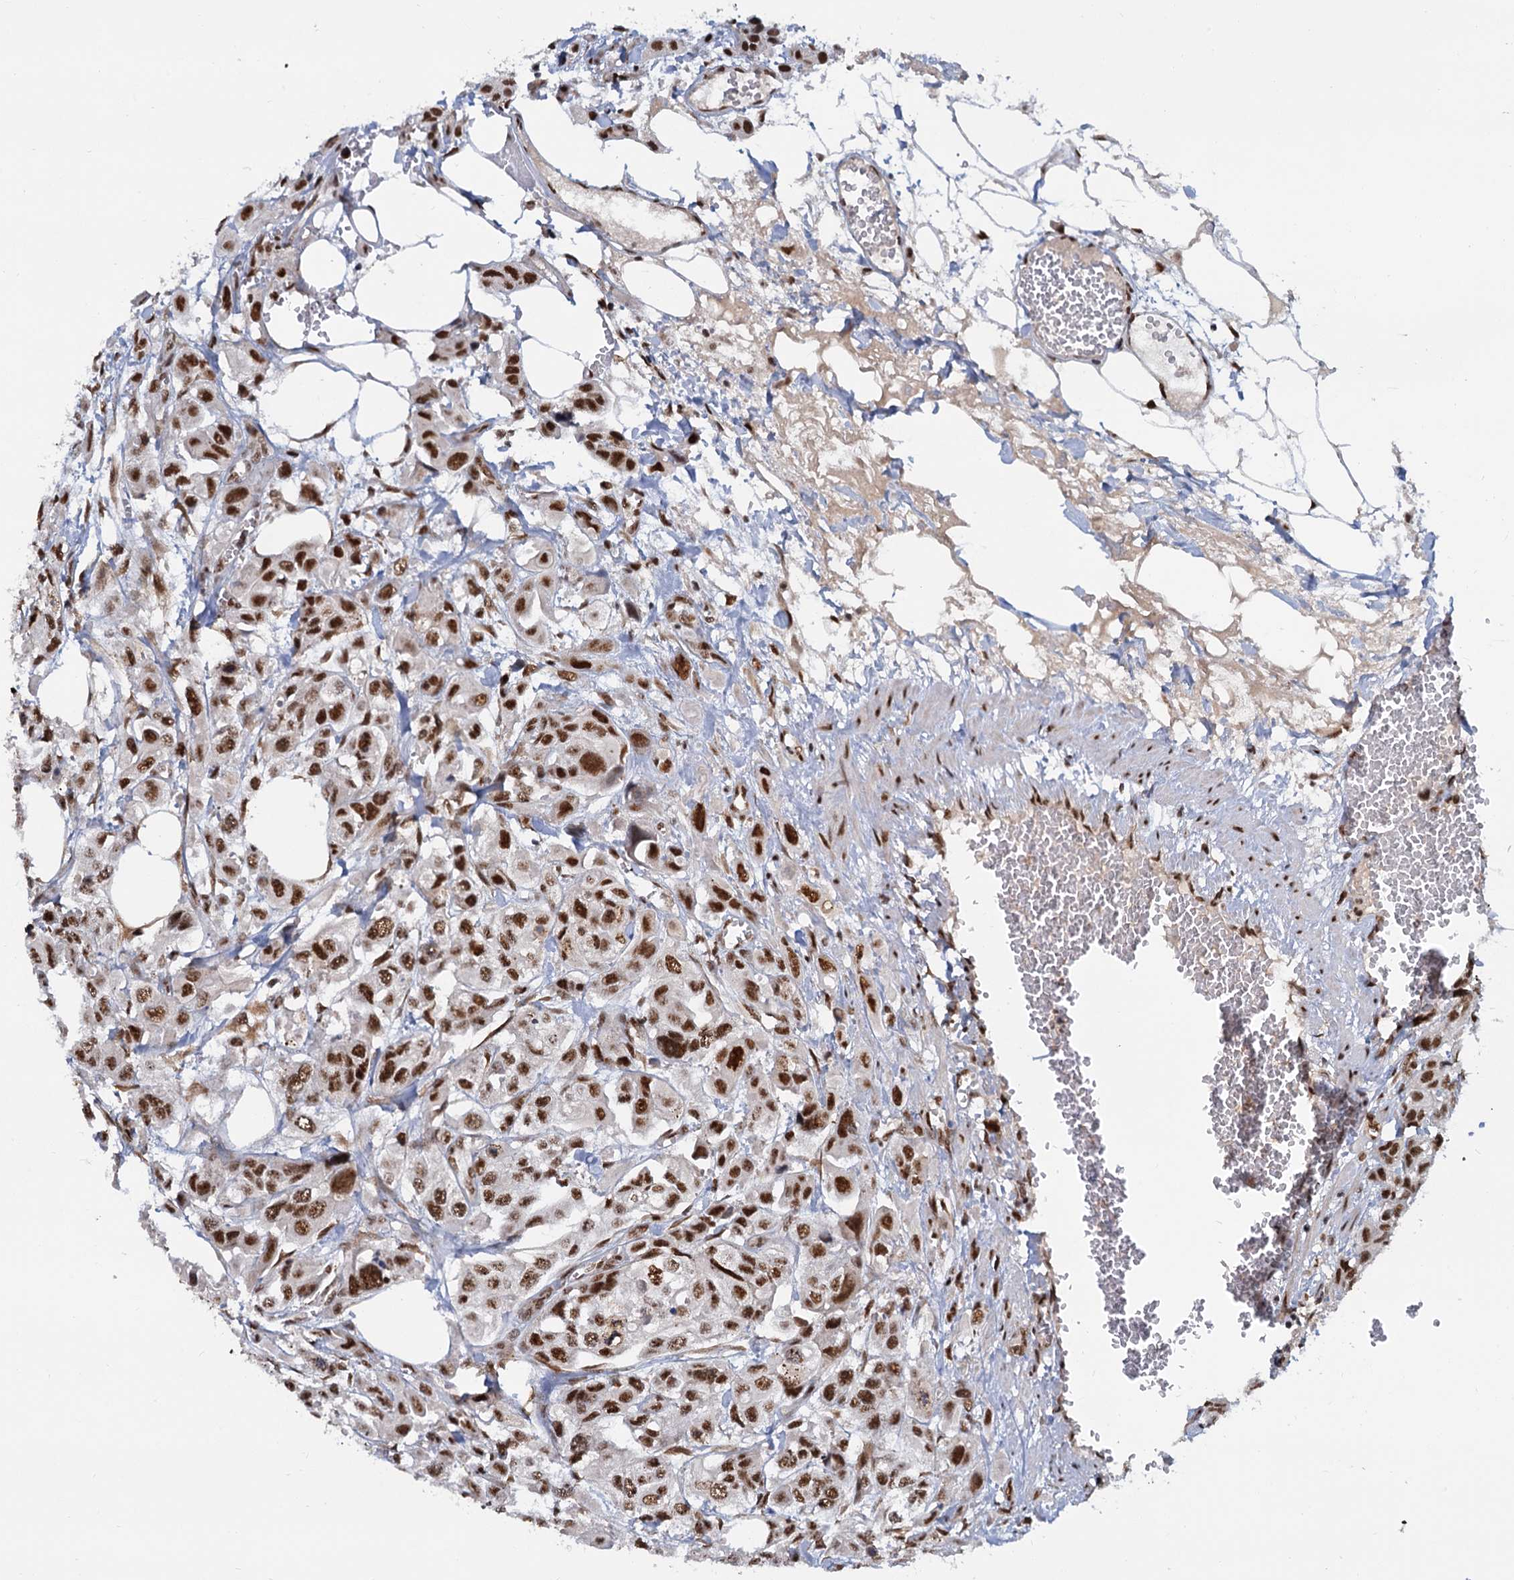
{"staining": {"intensity": "strong", "quantity": ">75%", "location": "nuclear"}, "tissue": "urothelial cancer", "cell_type": "Tumor cells", "image_type": "cancer", "snomed": [{"axis": "morphology", "description": "Urothelial carcinoma, High grade"}, {"axis": "topography", "description": "Urinary bladder"}], "caption": "Urothelial cancer stained with a protein marker displays strong staining in tumor cells.", "gene": "WBP4", "patient": {"sex": "male", "age": 67}}